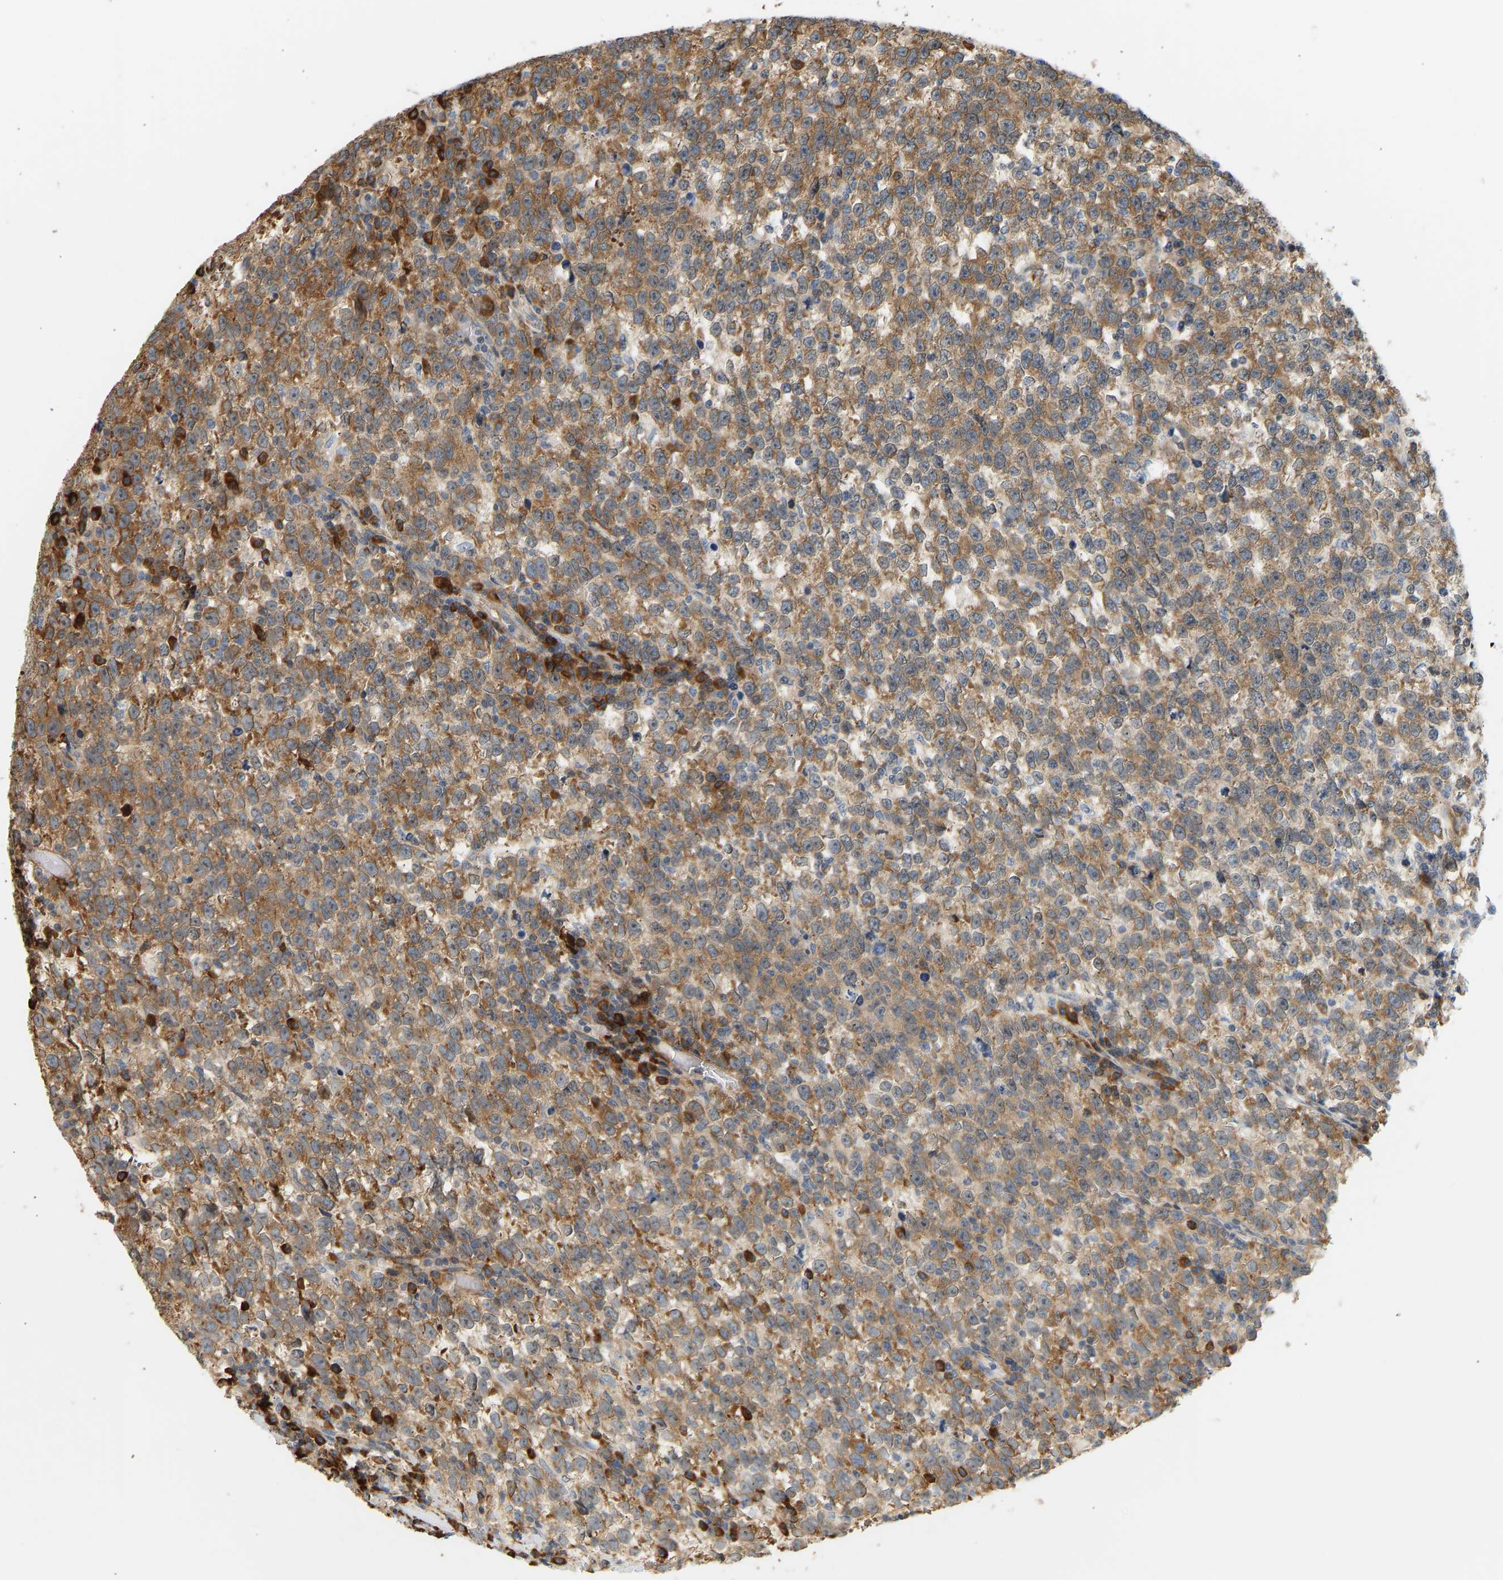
{"staining": {"intensity": "moderate", "quantity": ">75%", "location": "cytoplasmic/membranous"}, "tissue": "testis cancer", "cell_type": "Tumor cells", "image_type": "cancer", "snomed": [{"axis": "morphology", "description": "Normal tissue, NOS"}, {"axis": "morphology", "description": "Seminoma, NOS"}, {"axis": "topography", "description": "Testis"}], "caption": "Moderate cytoplasmic/membranous expression for a protein is present in approximately >75% of tumor cells of testis seminoma using immunohistochemistry (IHC).", "gene": "RPS14", "patient": {"sex": "male", "age": 43}}